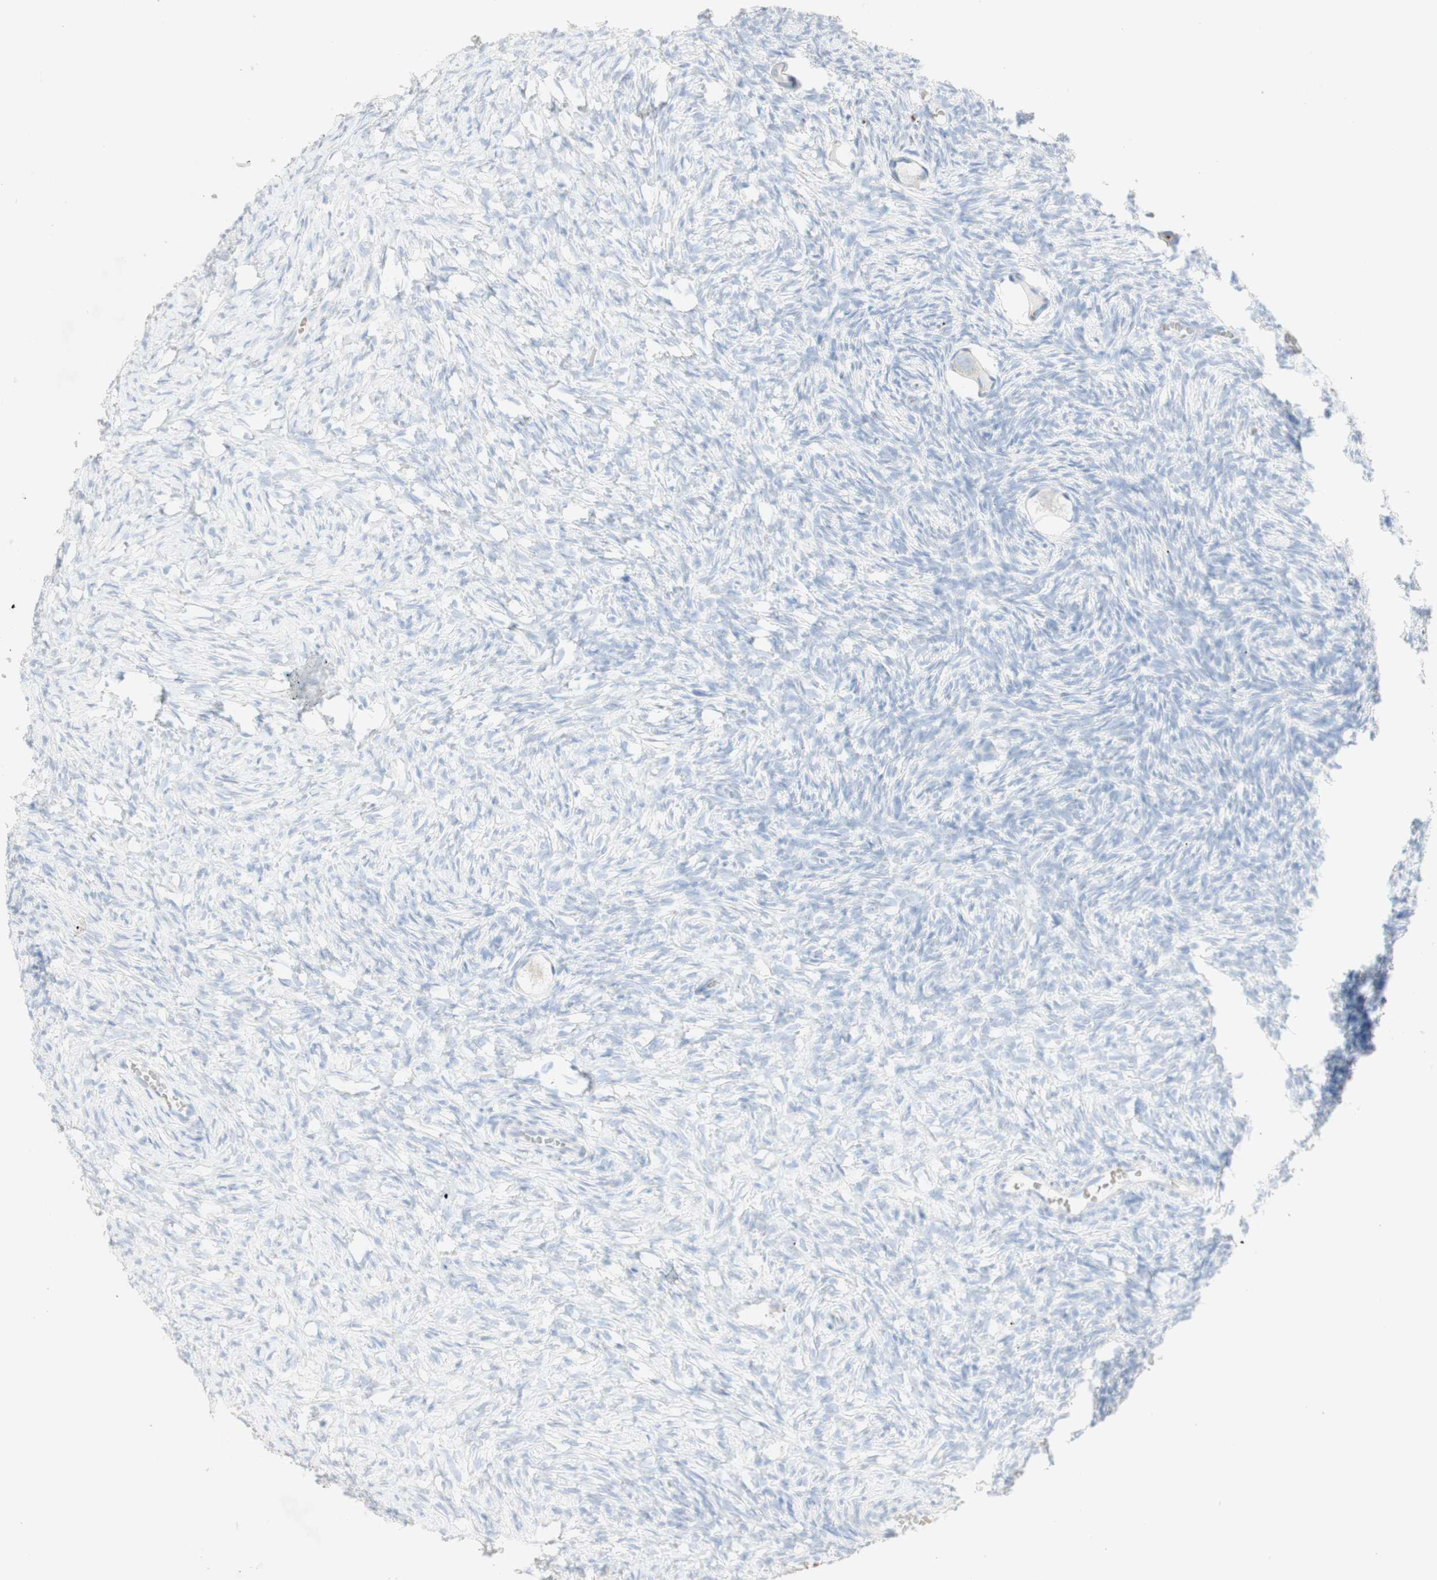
{"staining": {"intensity": "negative", "quantity": "none", "location": "none"}, "tissue": "ovary", "cell_type": "Ovarian stroma cells", "image_type": "normal", "snomed": [{"axis": "morphology", "description": "Normal tissue, NOS"}, {"axis": "topography", "description": "Ovary"}], "caption": "There is no significant staining in ovarian stroma cells of ovary. (Stains: DAB (3,3'-diaminobenzidine) immunohistochemistry (IHC) with hematoxylin counter stain, Microscopy: brightfield microscopy at high magnification).", "gene": "MANEA", "patient": {"sex": "female", "age": 35}}